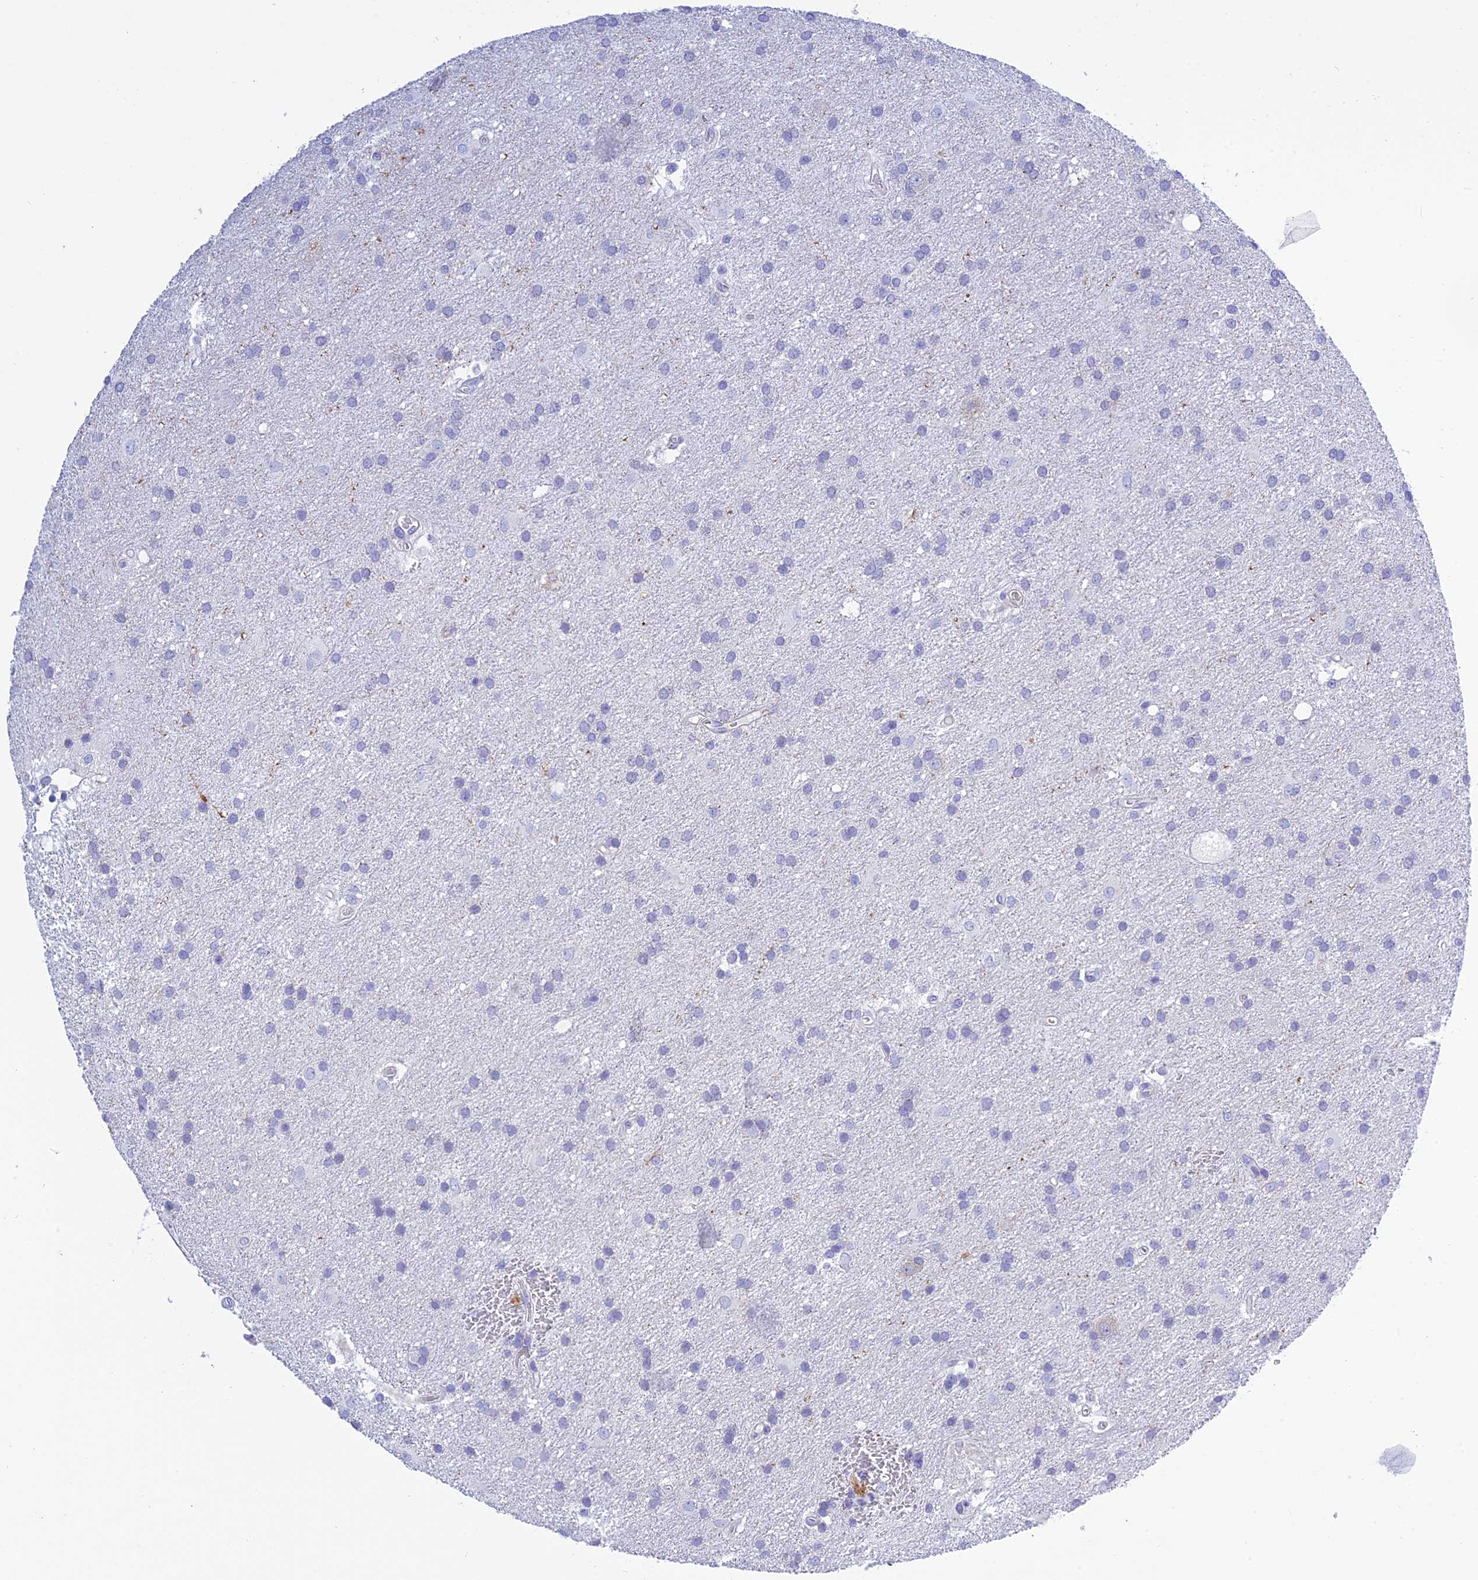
{"staining": {"intensity": "negative", "quantity": "none", "location": "none"}, "tissue": "glioma", "cell_type": "Tumor cells", "image_type": "cancer", "snomed": [{"axis": "morphology", "description": "Glioma, malignant, Low grade"}, {"axis": "topography", "description": "Brain"}], "caption": "Tumor cells are negative for protein expression in human malignant low-grade glioma. (Stains: DAB IHC with hematoxylin counter stain, Microscopy: brightfield microscopy at high magnification).", "gene": "FRA10AC1", "patient": {"sex": "male", "age": 66}}